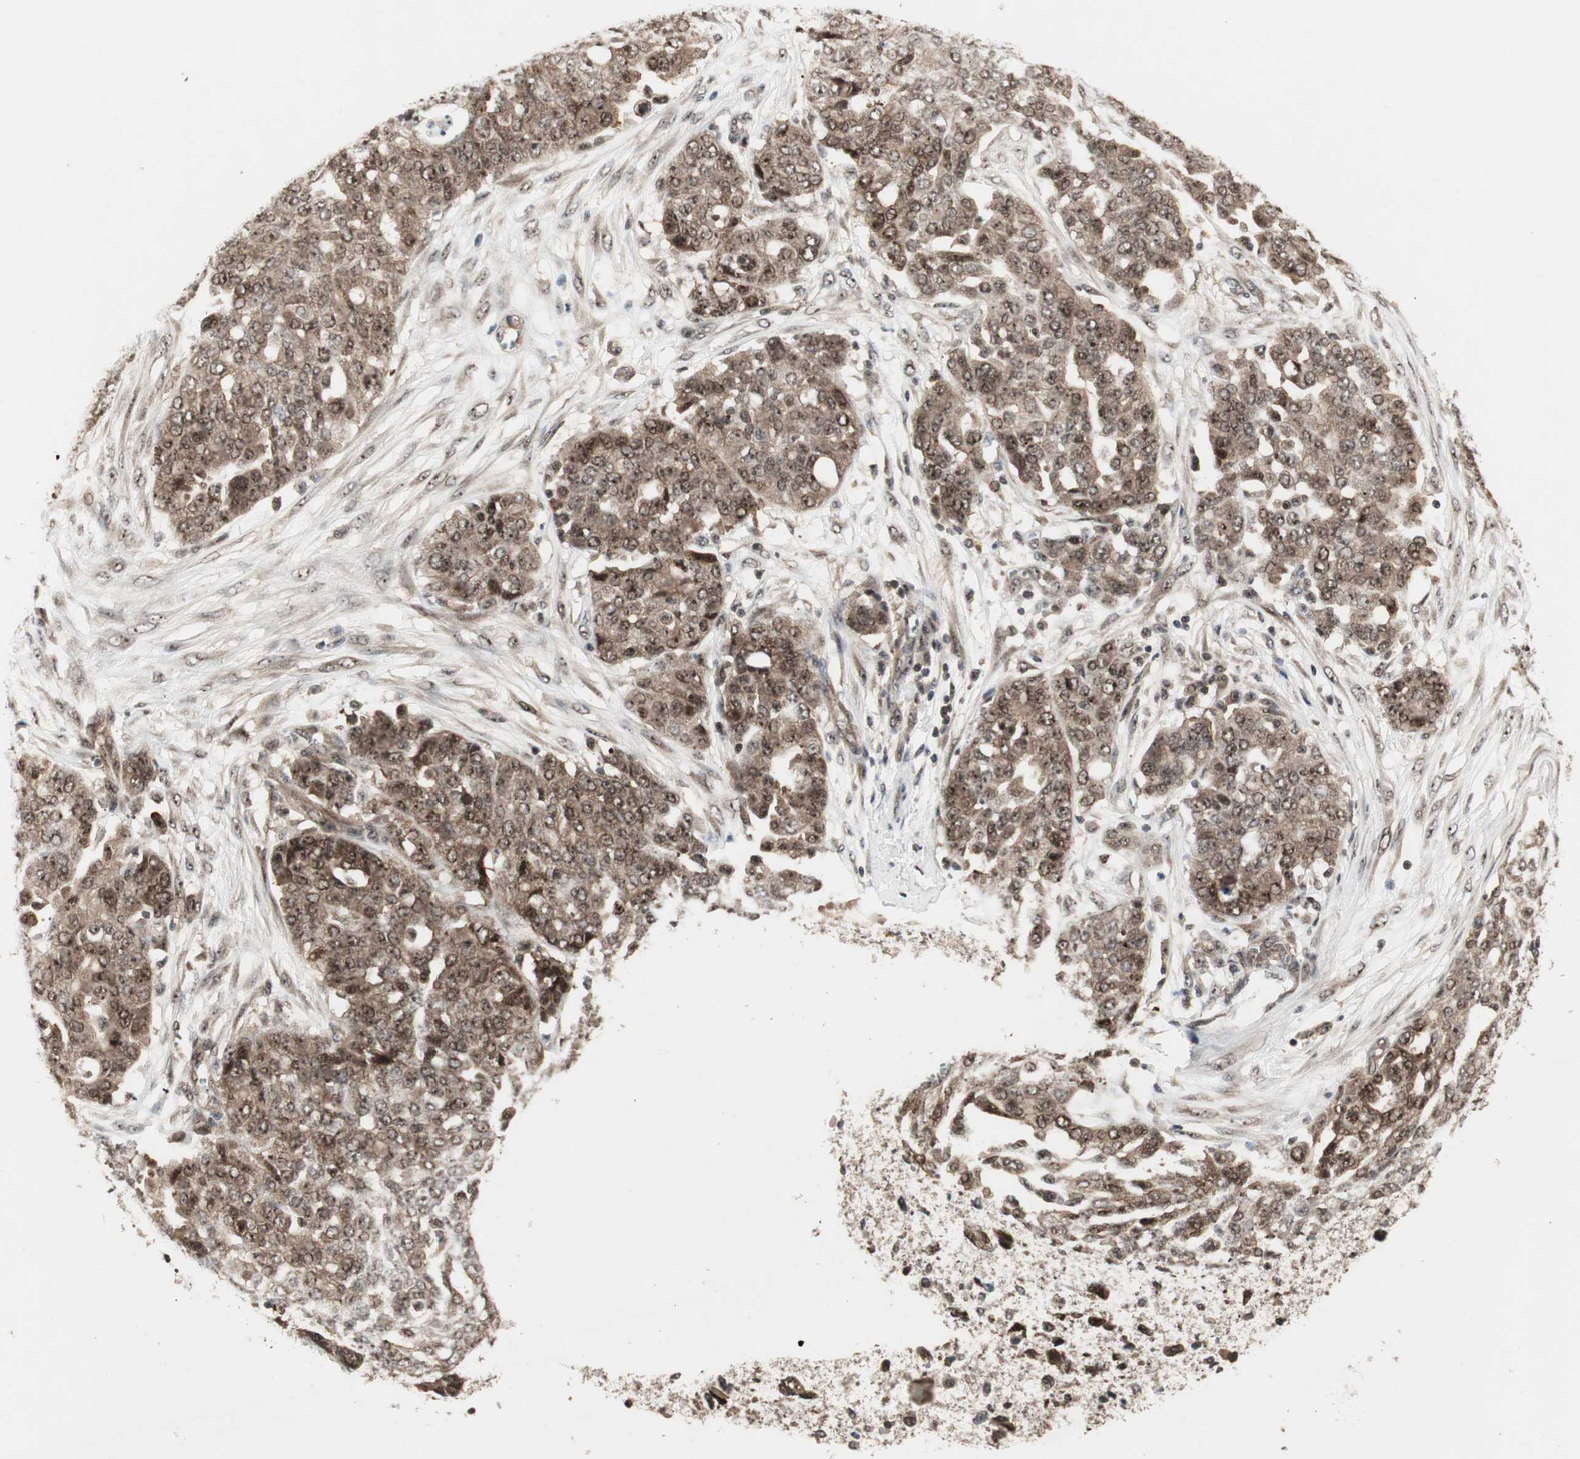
{"staining": {"intensity": "moderate", "quantity": ">75%", "location": "cytoplasmic/membranous,nuclear"}, "tissue": "ovarian cancer", "cell_type": "Tumor cells", "image_type": "cancer", "snomed": [{"axis": "morphology", "description": "Cystadenocarcinoma, serous, NOS"}, {"axis": "topography", "description": "Soft tissue"}, {"axis": "topography", "description": "Ovary"}], "caption": "Moderate cytoplasmic/membranous and nuclear expression for a protein is present in approximately >75% of tumor cells of ovarian cancer (serous cystadenocarcinoma) using immunohistochemistry (IHC).", "gene": "CSNK2B", "patient": {"sex": "female", "age": 57}}